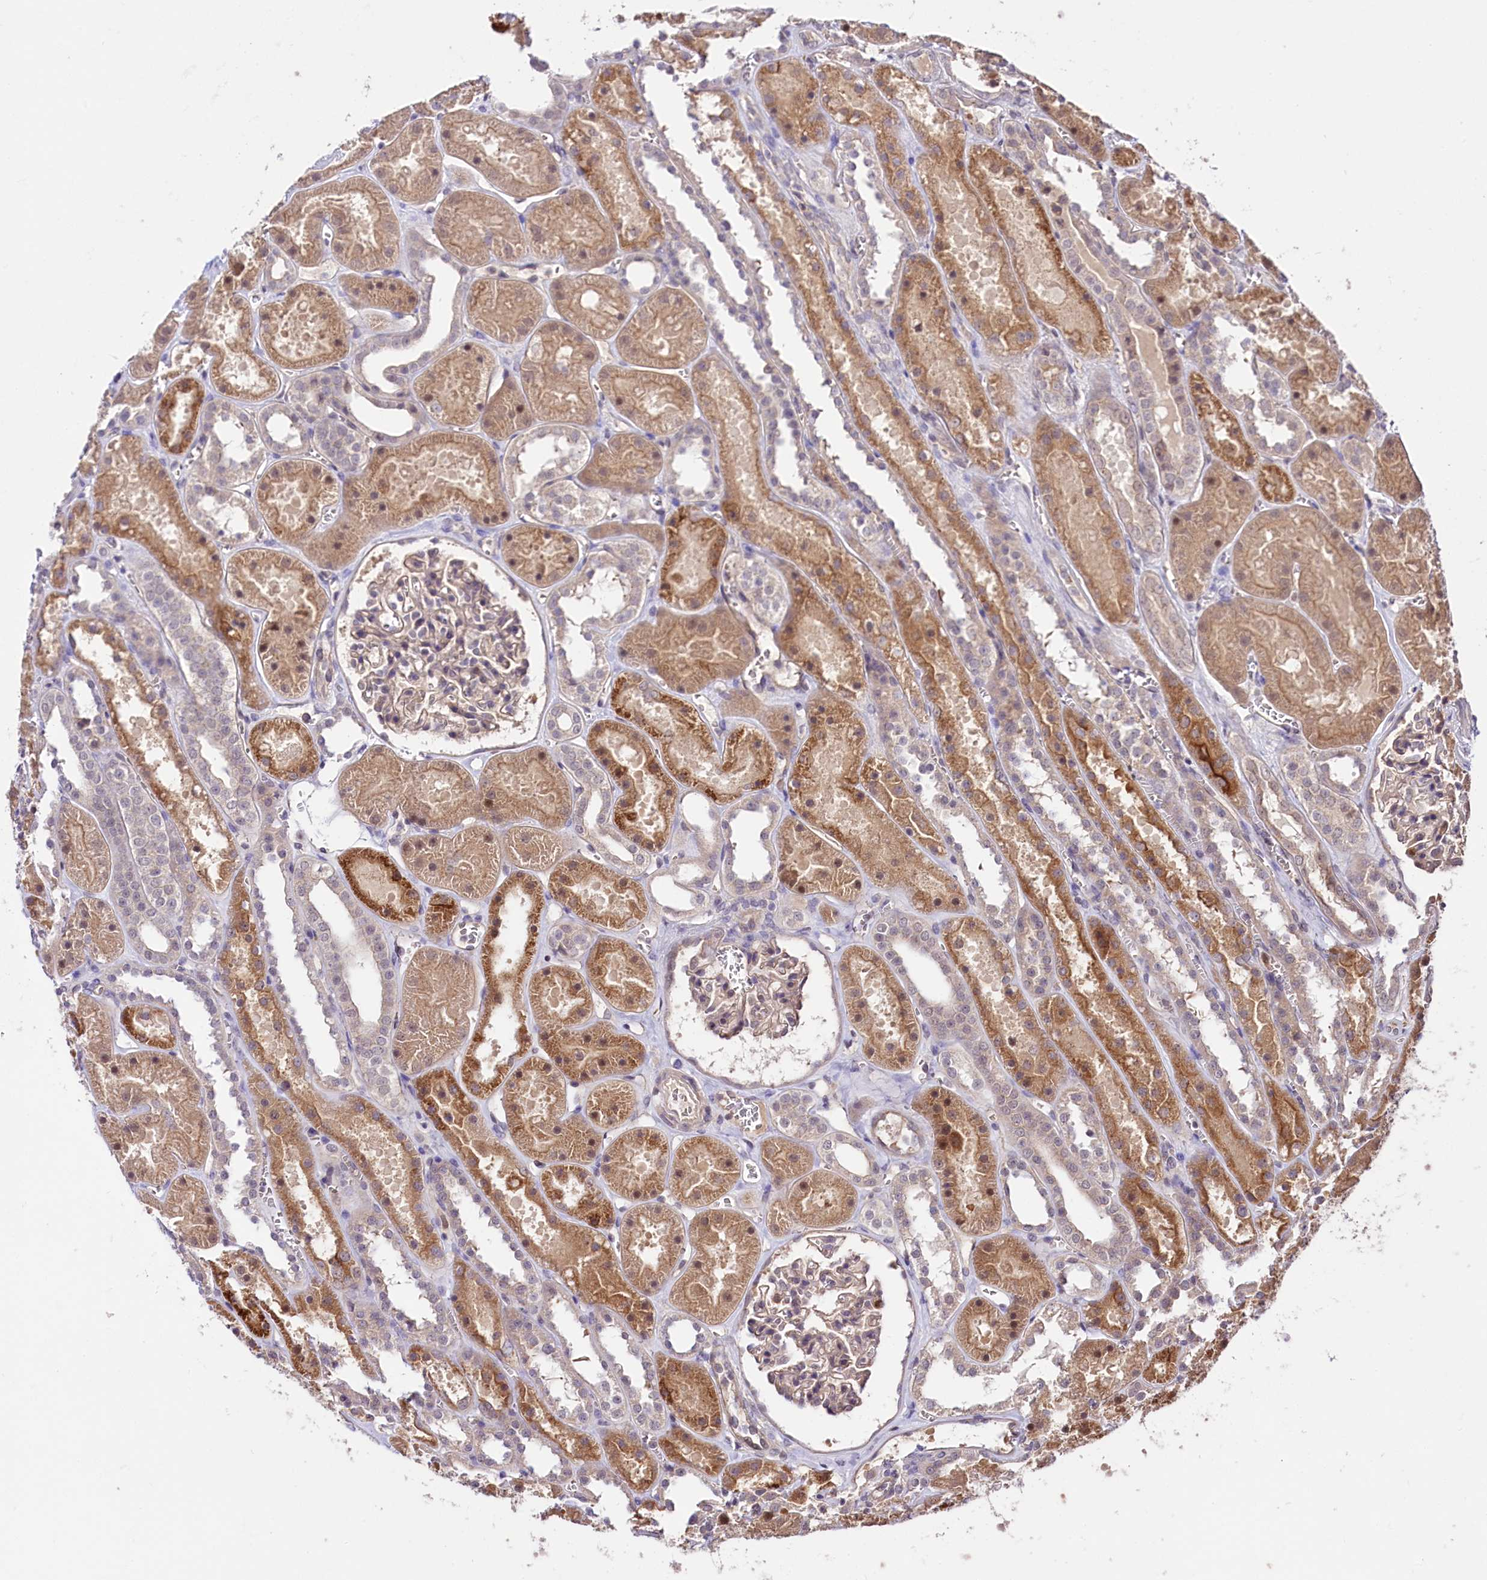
{"staining": {"intensity": "moderate", "quantity": "25%-75%", "location": "cytoplasmic/membranous"}, "tissue": "kidney", "cell_type": "Cells in glomeruli", "image_type": "normal", "snomed": [{"axis": "morphology", "description": "Normal tissue, NOS"}, {"axis": "topography", "description": "Kidney"}], "caption": "Moderate cytoplasmic/membranous protein positivity is seen in about 25%-75% of cells in glomeruli in kidney. (IHC, brightfield microscopy, high magnification).", "gene": "TAFAZZIN", "patient": {"sex": "female", "age": 41}}